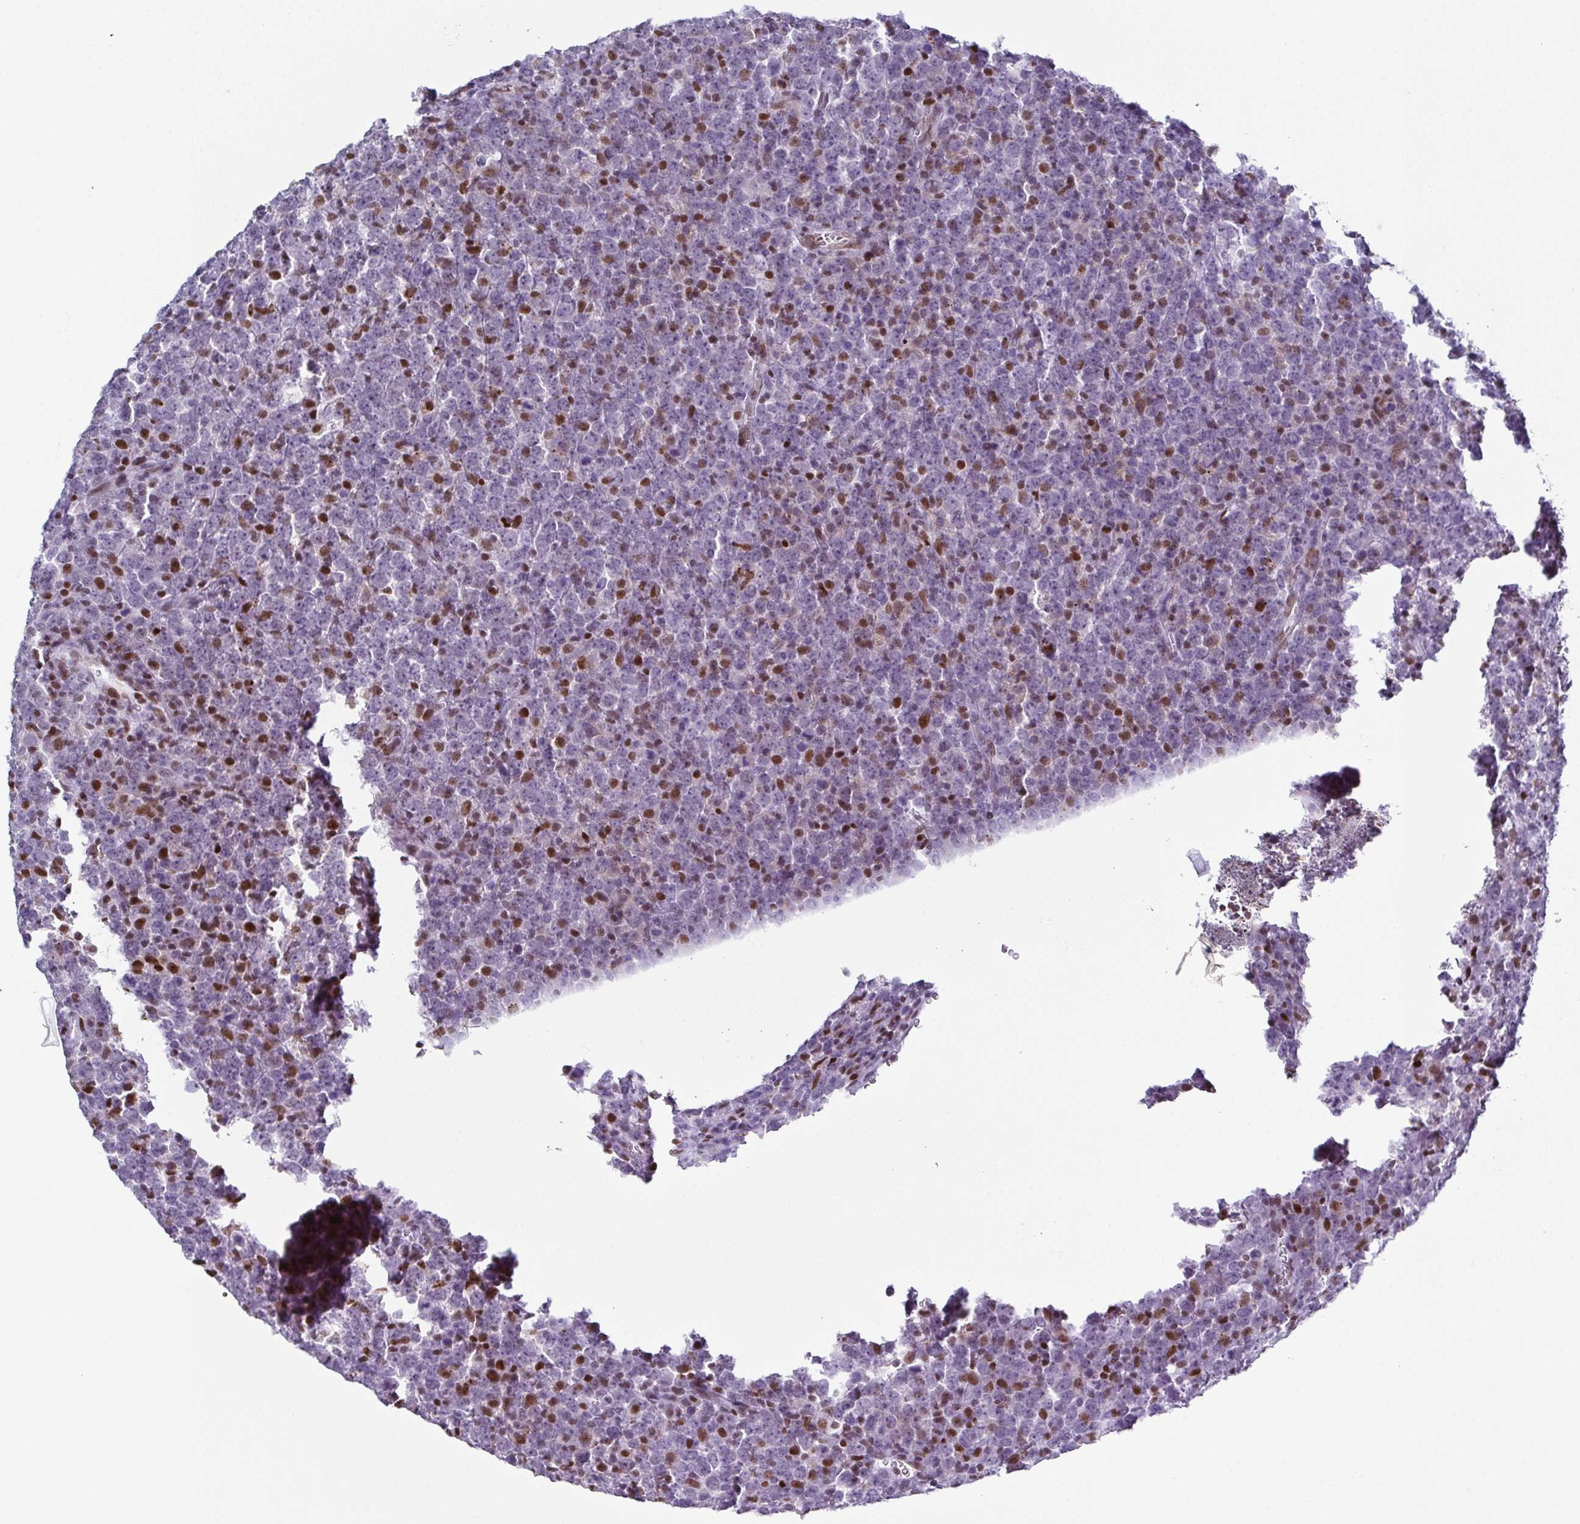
{"staining": {"intensity": "moderate", "quantity": "<25%", "location": "nuclear"}, "tissue": "lymphoma", "cell_type": "Tumor cells", "image_type": "cancer", "snomed": [{"axis": "morphology", "description": "Malignant lymphoma, non-Hodgkin's type, High grade"}, {"axis": "topography", "description": "Lymph node"}], "caption": "Approximately <25% of tumor cells in human high-grade malignant lymphoma, non-Hodgkin's type demonstrate moderate nuclear protein positivity as visualized by brown immunohistochemical staining.", "gene": "RB1", "patient": {"sex": "male", "age": 51}}